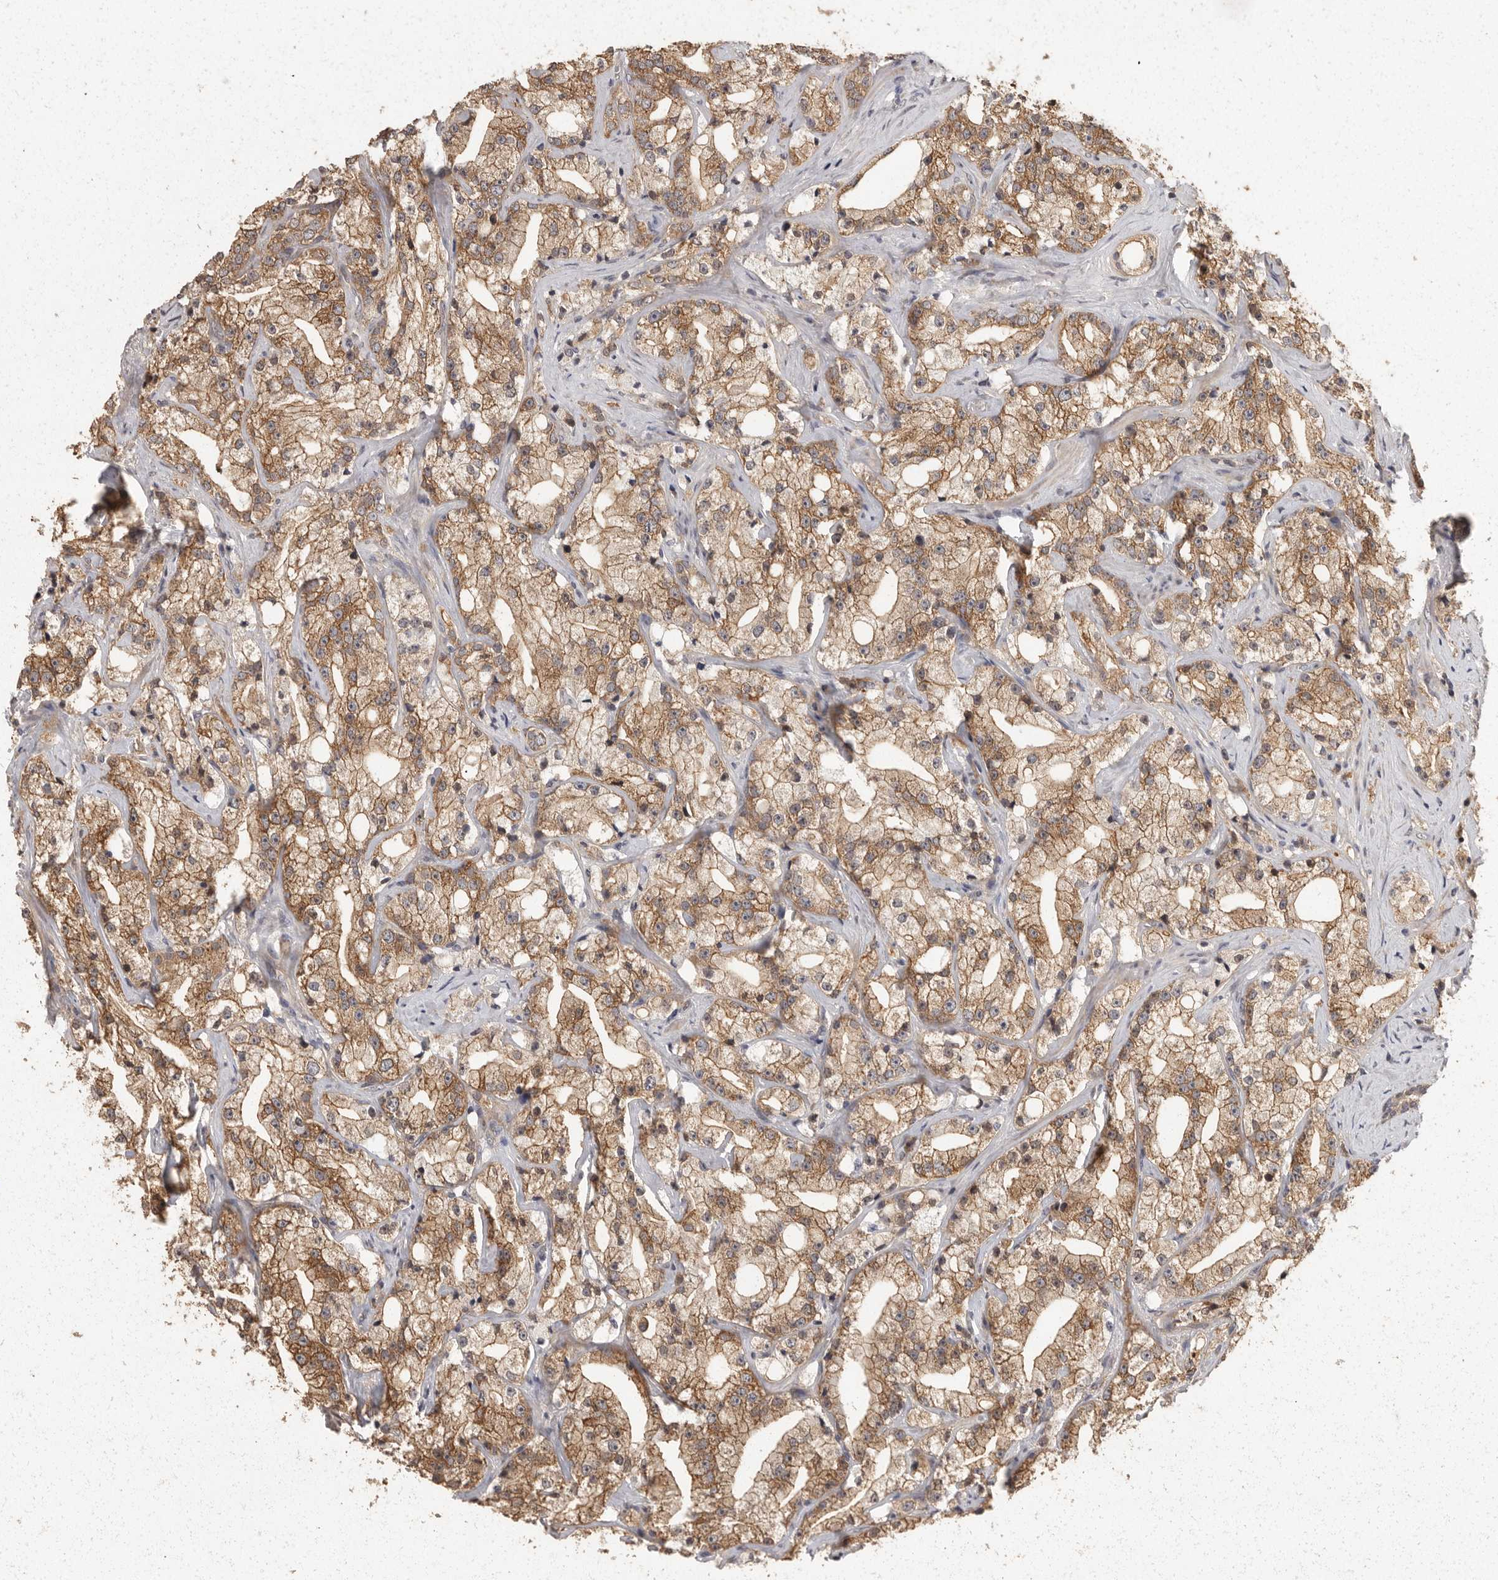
{"staining": {"intensity": "moderate", "quantity": ">75%", "location": "cytoplasmic/membranous"}, "tissue": "prostate cancer", "cell_type": "Tumor cells", "image_type": "cancer", "snomed": [{"axis": "morphology", "description": "Adenocarcinoma, High grade"}, {"axis": "topography", "description": "Prostate"}], "caption": "This is an image of immunohistochemistry staining of prostate adenocarcinoma (high-grade), which shows moderate staining in the cytoplasmic/membranous of tumor cells.", "gene": "BAIAP2", "patient": {"sex": "male", "age": 64}}